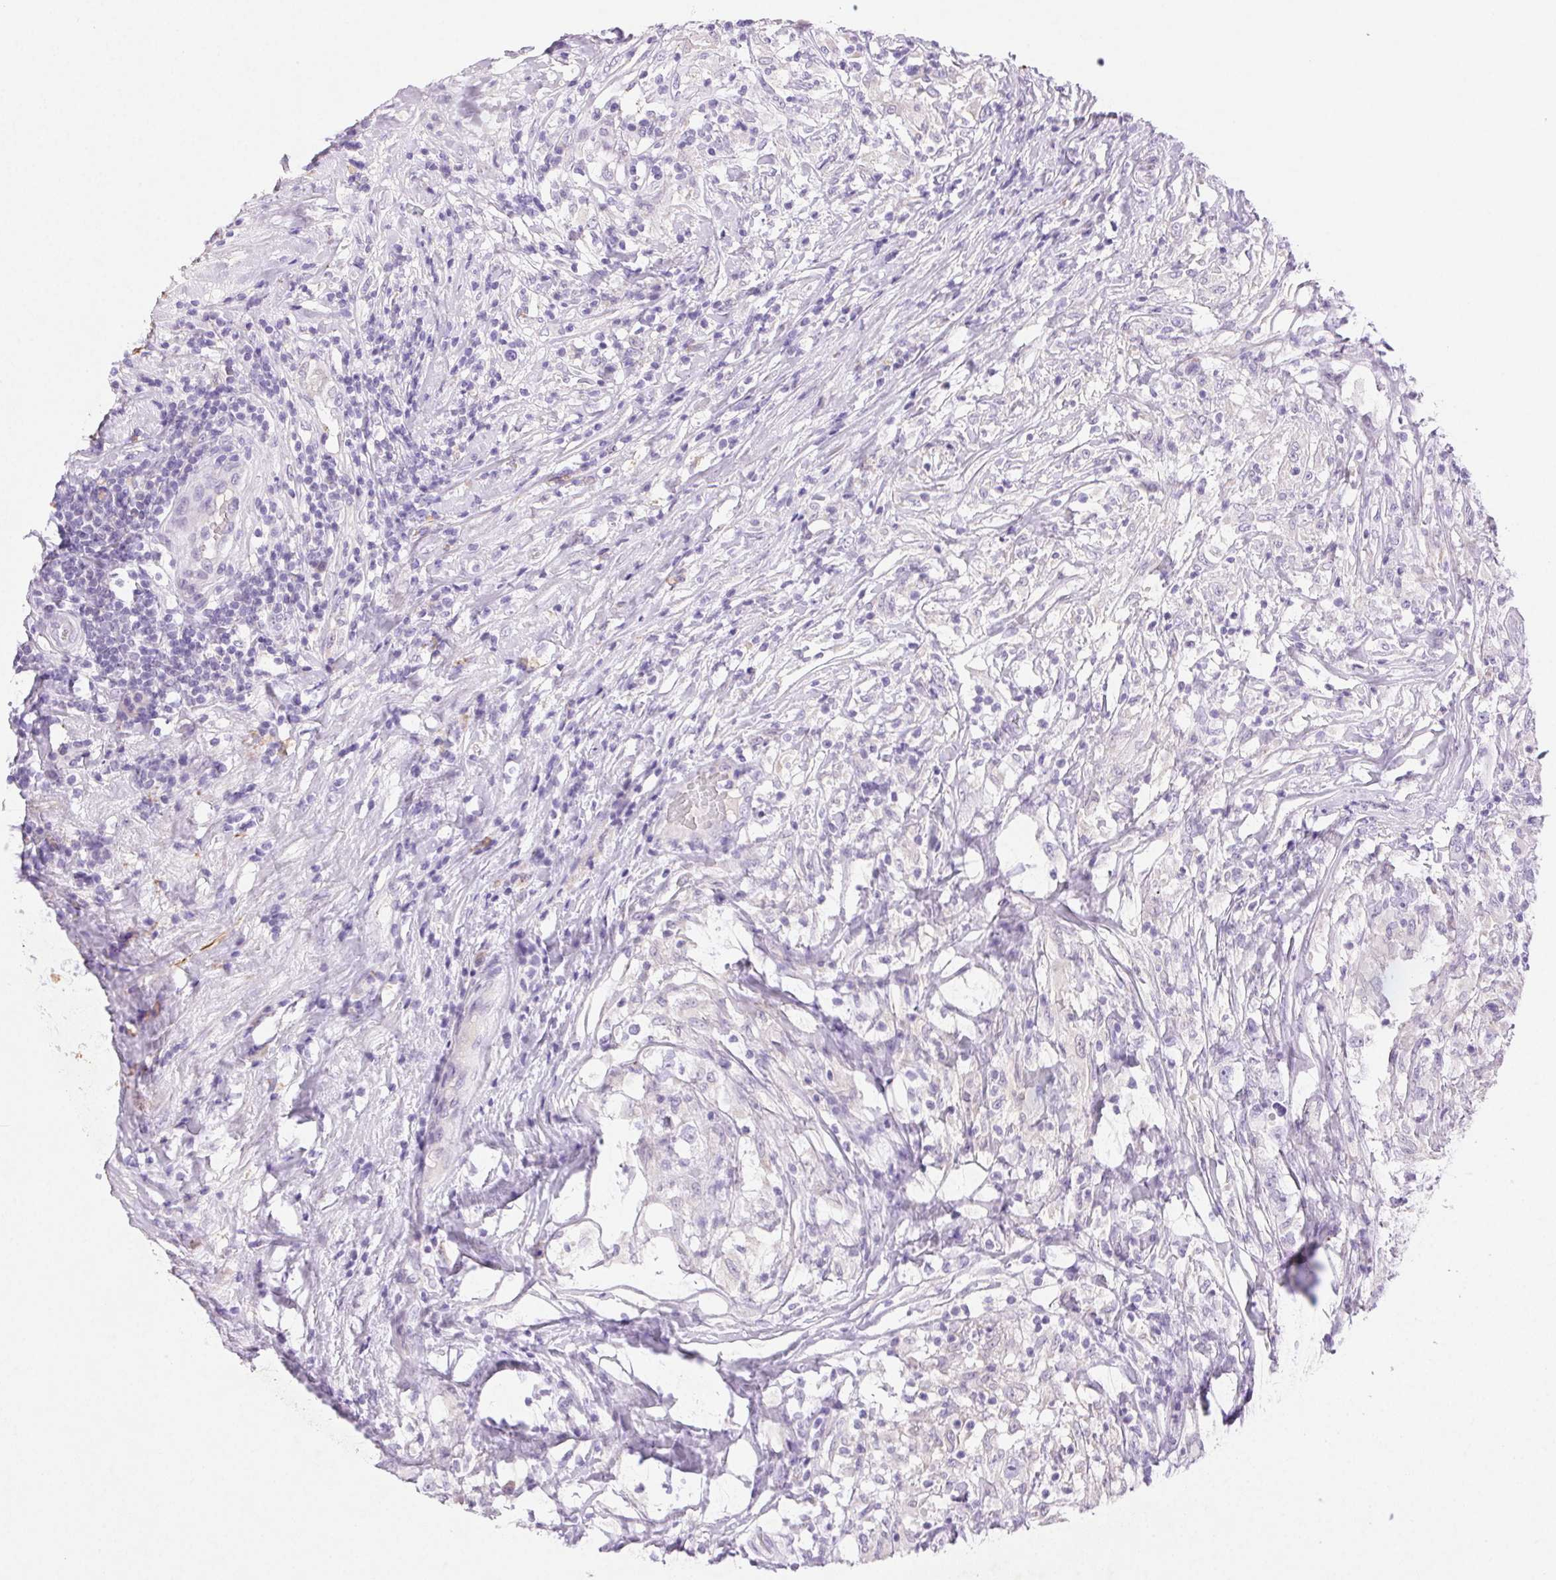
{"staining": {"intensity": "negative", "quantity": "none", "location": "none"}, "tissue": "testis cancer", "cell_type": "Tumor cells", "image_type": "cancer", "snomed": [{"axis": "morphology", "description": "Seminoma, NOS"}, {"axis": "topography", "description": "Testis"}], "caption": "Tumor cells show no significant protein staining in testis cancer. (DAB immunohistochemistry visualized using brightfield microscopy, high magnification).", "gene": "ARHGAP11B", "patient": {"sex": "male", "age": 46}}